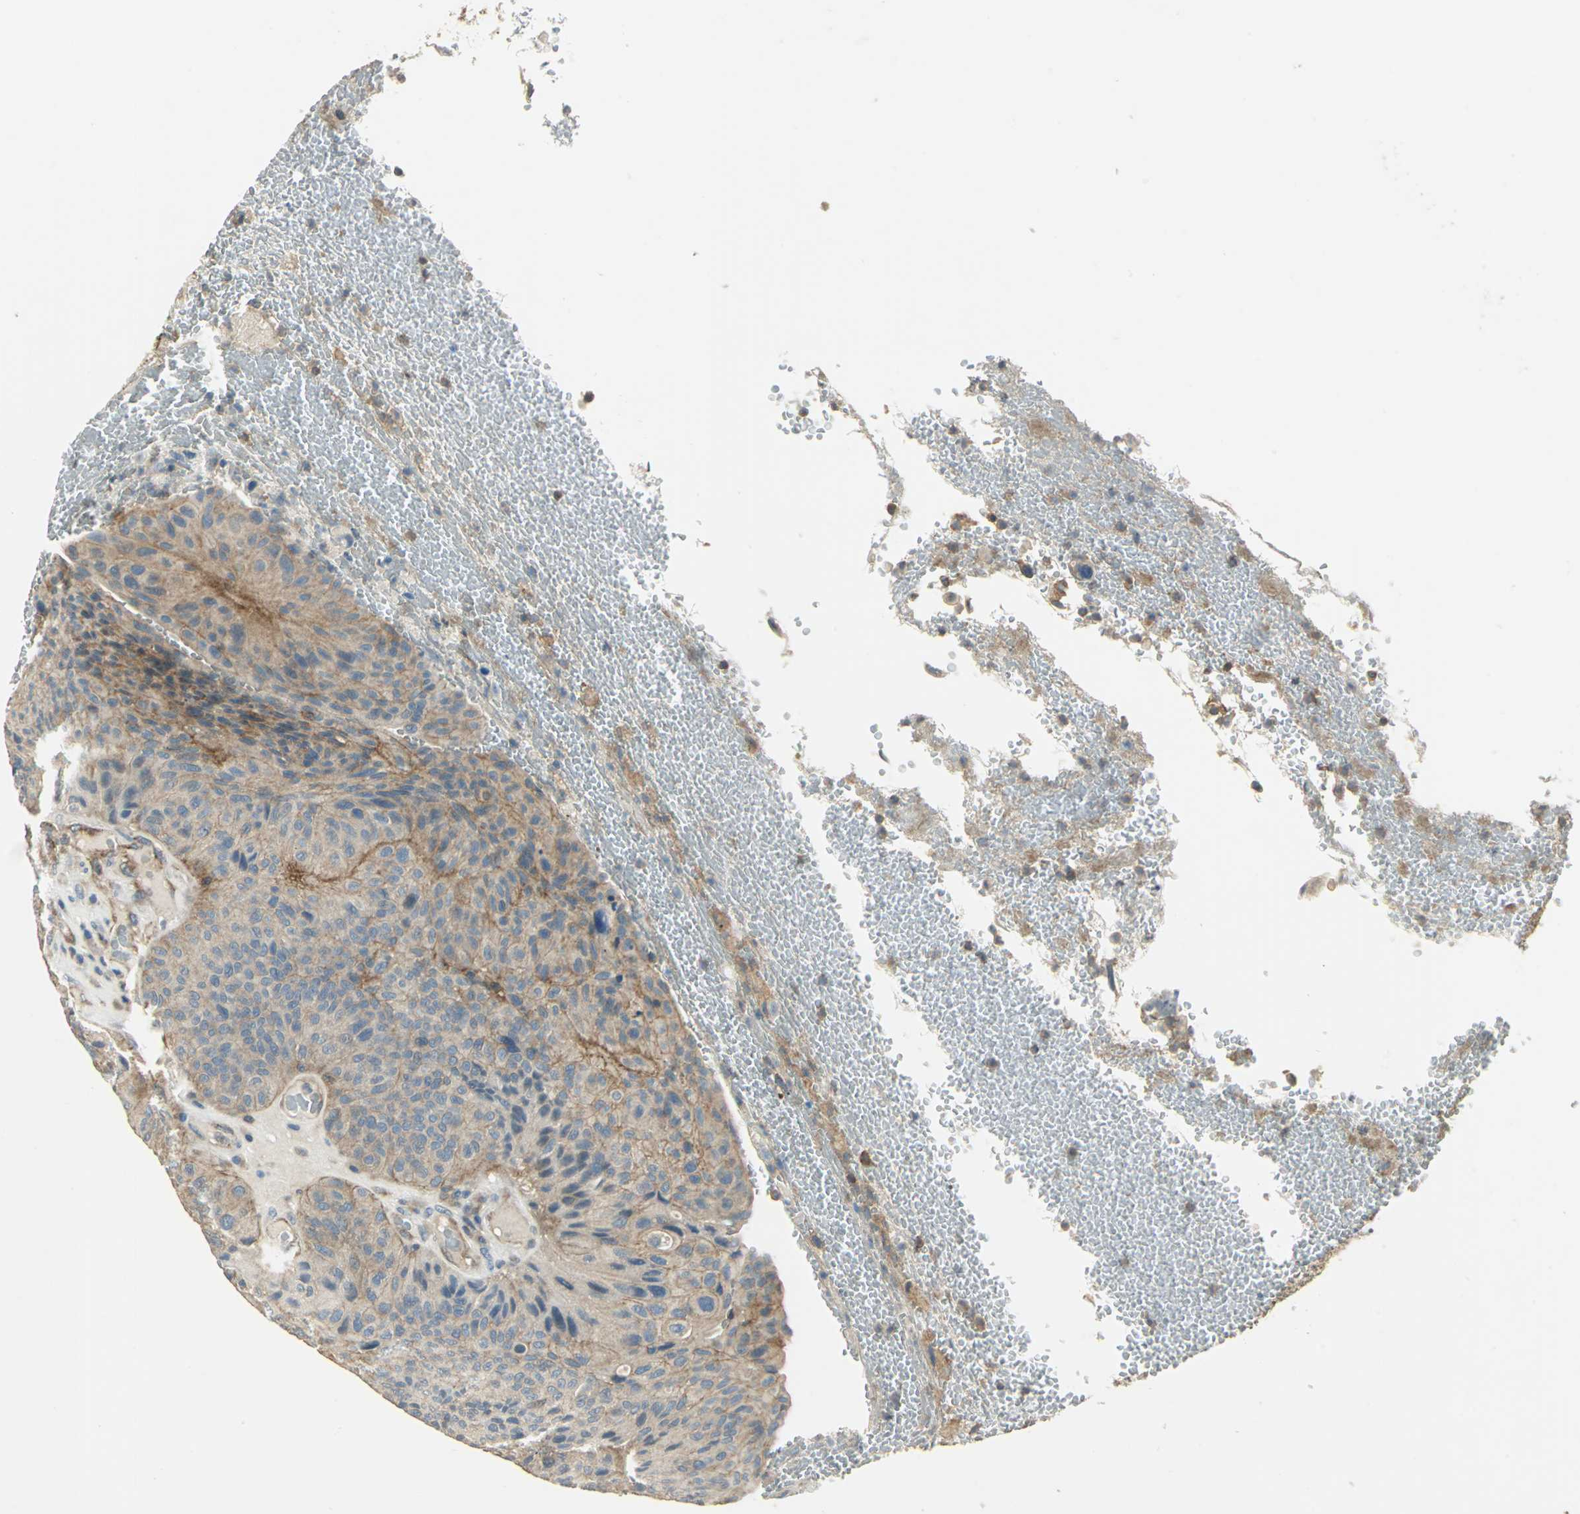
{"staining": {"intensity": "moderate", "quantity": ">75%", "location": "cytoplasmic/membranous"}, "tissue": "urothelial cancer", "cell_type": "Tumor cells", "image_type": "cancer", "snomed": [{"axis": "morphology", "description": "Urothelial carcinoma, High grade"}, {"axis": "topography", "description": "Urinary bladder"}], "caption": "Human urothelial cancer stained with a brown dye reveals moderate cytoplasmic/membranous positive positivity in about >75% of tumor cells.", "gene": "RAPGEF1", "patient": {"sex": "male", "age": 66}}